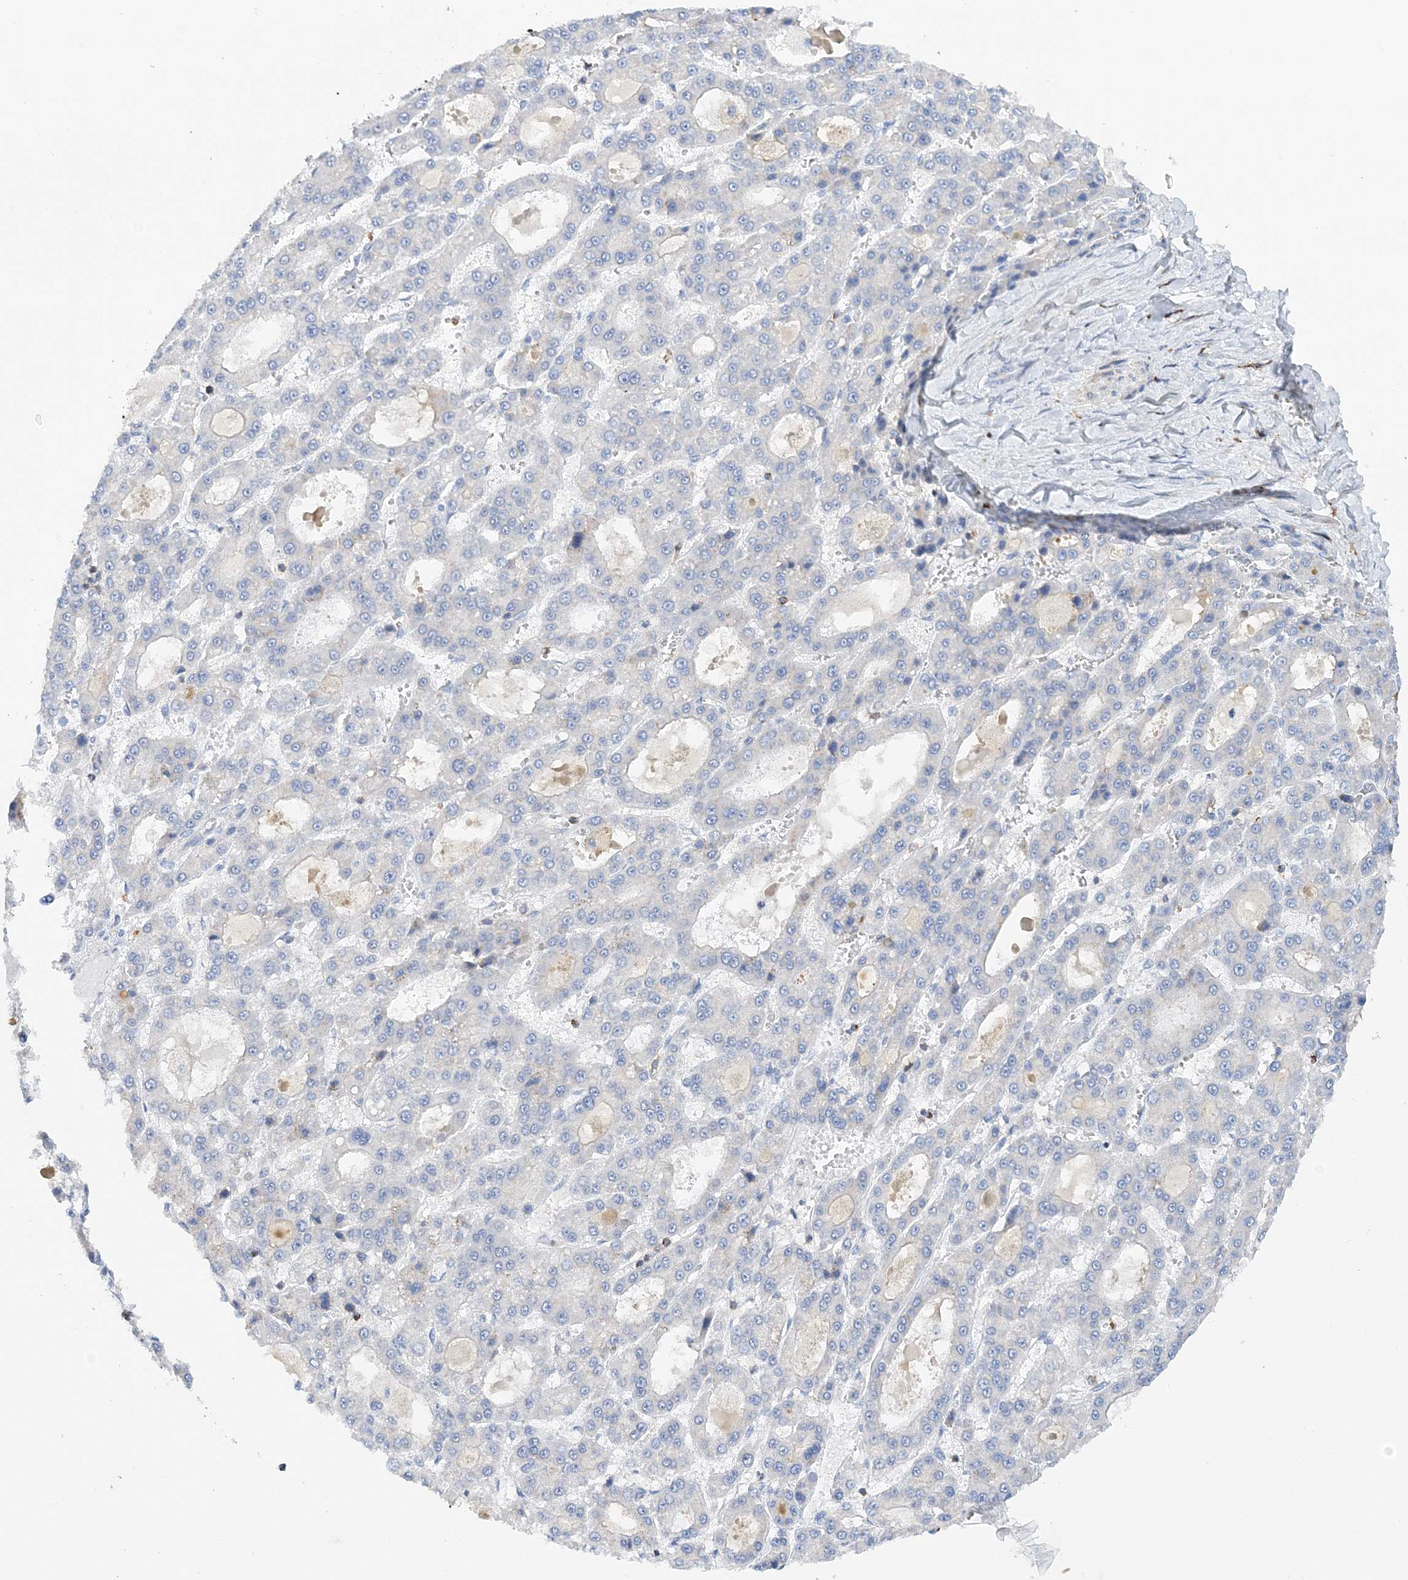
{"staining": {"intensity": "negative", "quantity": "none", "location": "none"}, "tissue": "liver cancer", "cell_type": "Tumor cells", "image_type": "cancer", "snomed": [{"axis": "morphology", "description": "Carcinoma, Hepatocellular, NOS"}, {"axis": "topography", "description": "Liver"}], "caption": "A micrograph of human liver hepatocellular carcinoma is negative for staining in tumor cells. The staining was performed using DAB (3,3'-diaminobenzidine) to visualize the protein expression in brown, while the nuclei were stained in blue with hematoxylin (Magnification: 20x).", "gene": "PRMT9", "patient": {"sex": "male", "age": 70}}